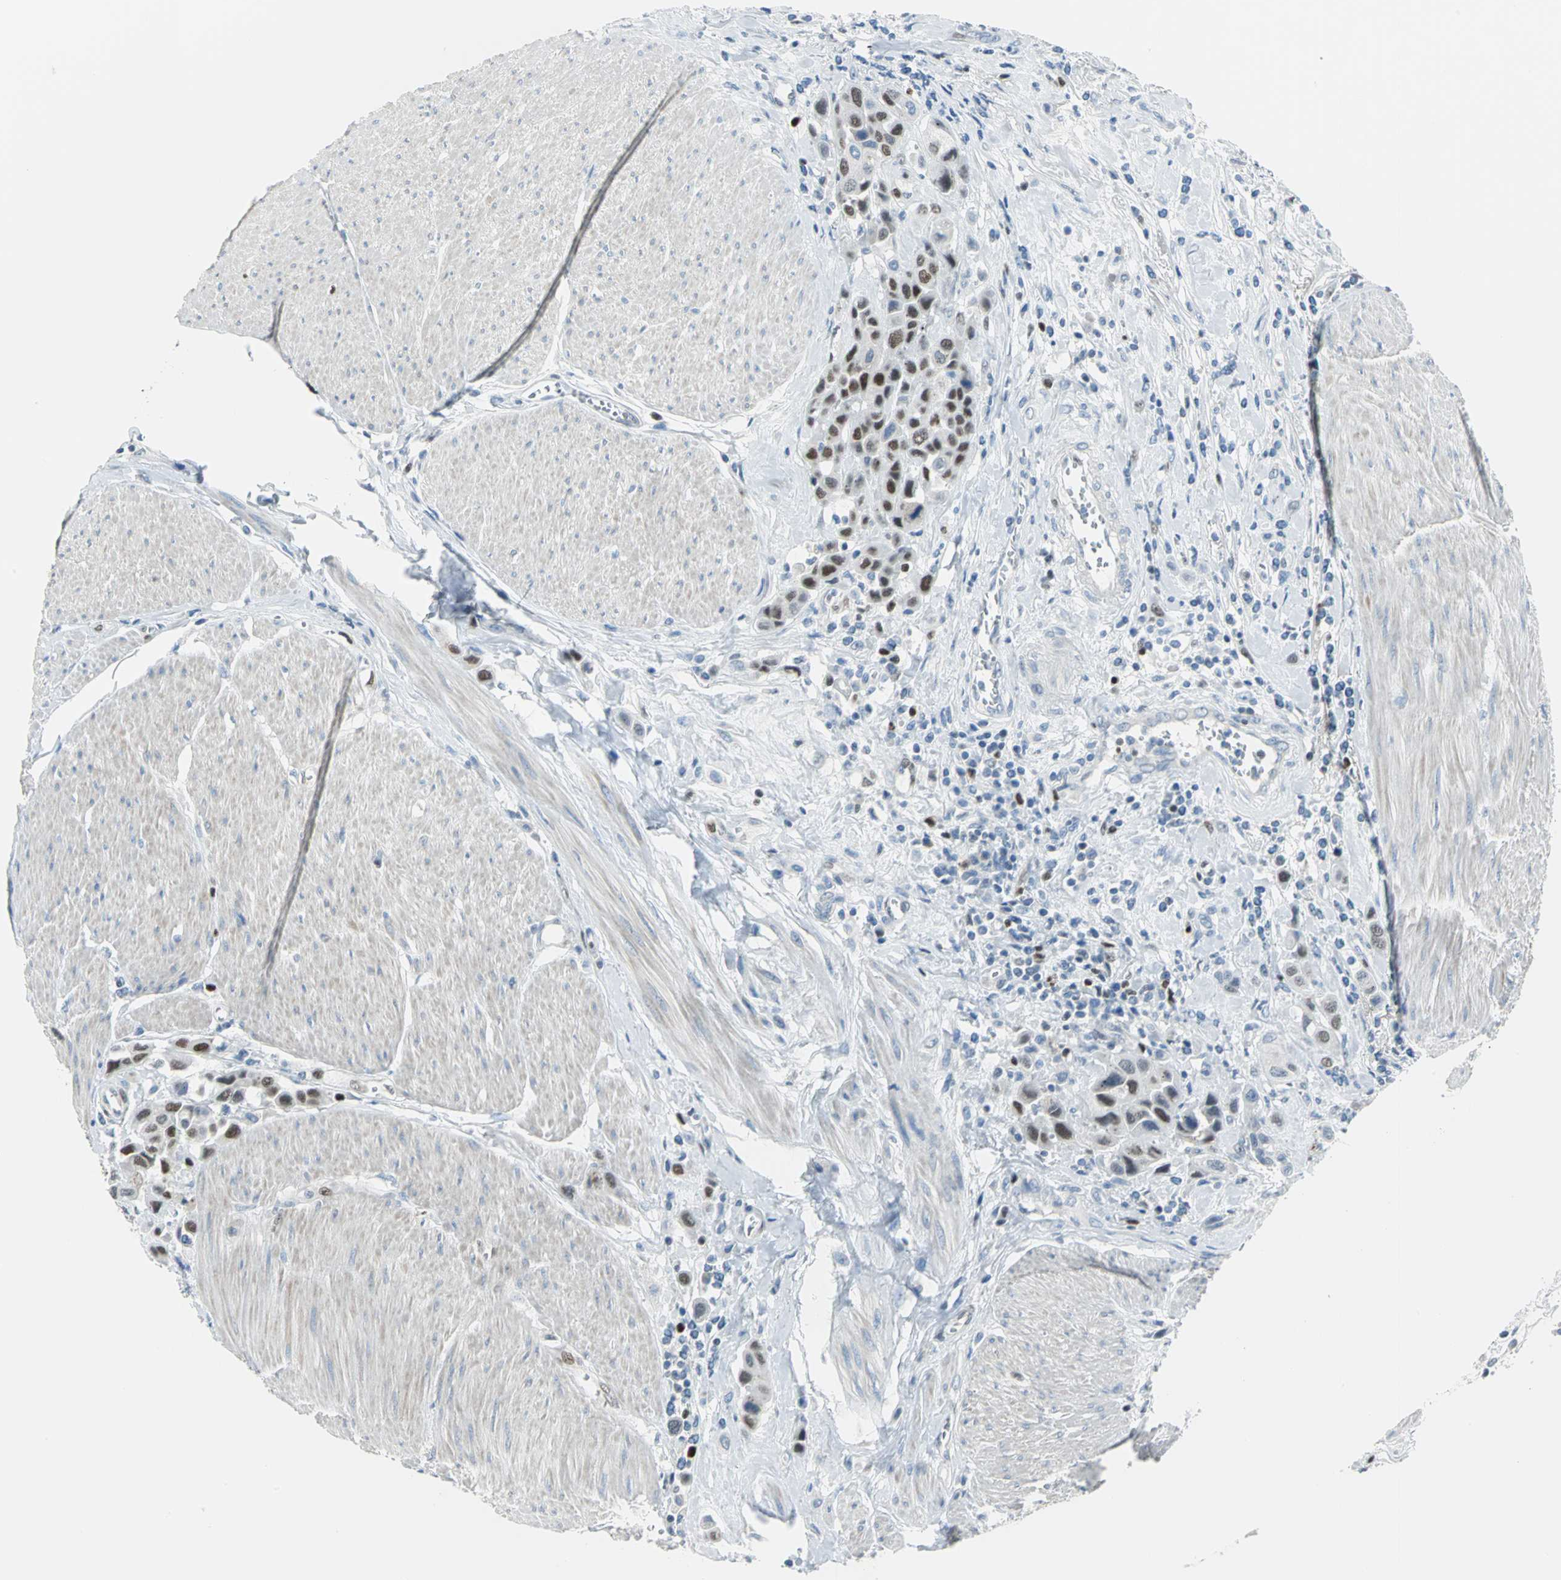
{"staining": {"intensity": "moderate", "quantity": "25%-75%", "location": "nuclear"}, "tissue": "urothelial cancer", "cell_type": "Tumor cells", "image_type": "cancer", "snomed": [{"axis": "morphology", "description": "Urothelial carcinoma, High grade"}, {"axis": "topography", "description": "Urinary bladder"}], "caption": "Immunohistochemistry (IHC) (DAB) staining of urothelial cancer reveals moderate nuclear protein positivity in about 25%-75% of tumor cells.", "gene": "MCM3", "patient": {"sex": "male", "age": 50}}